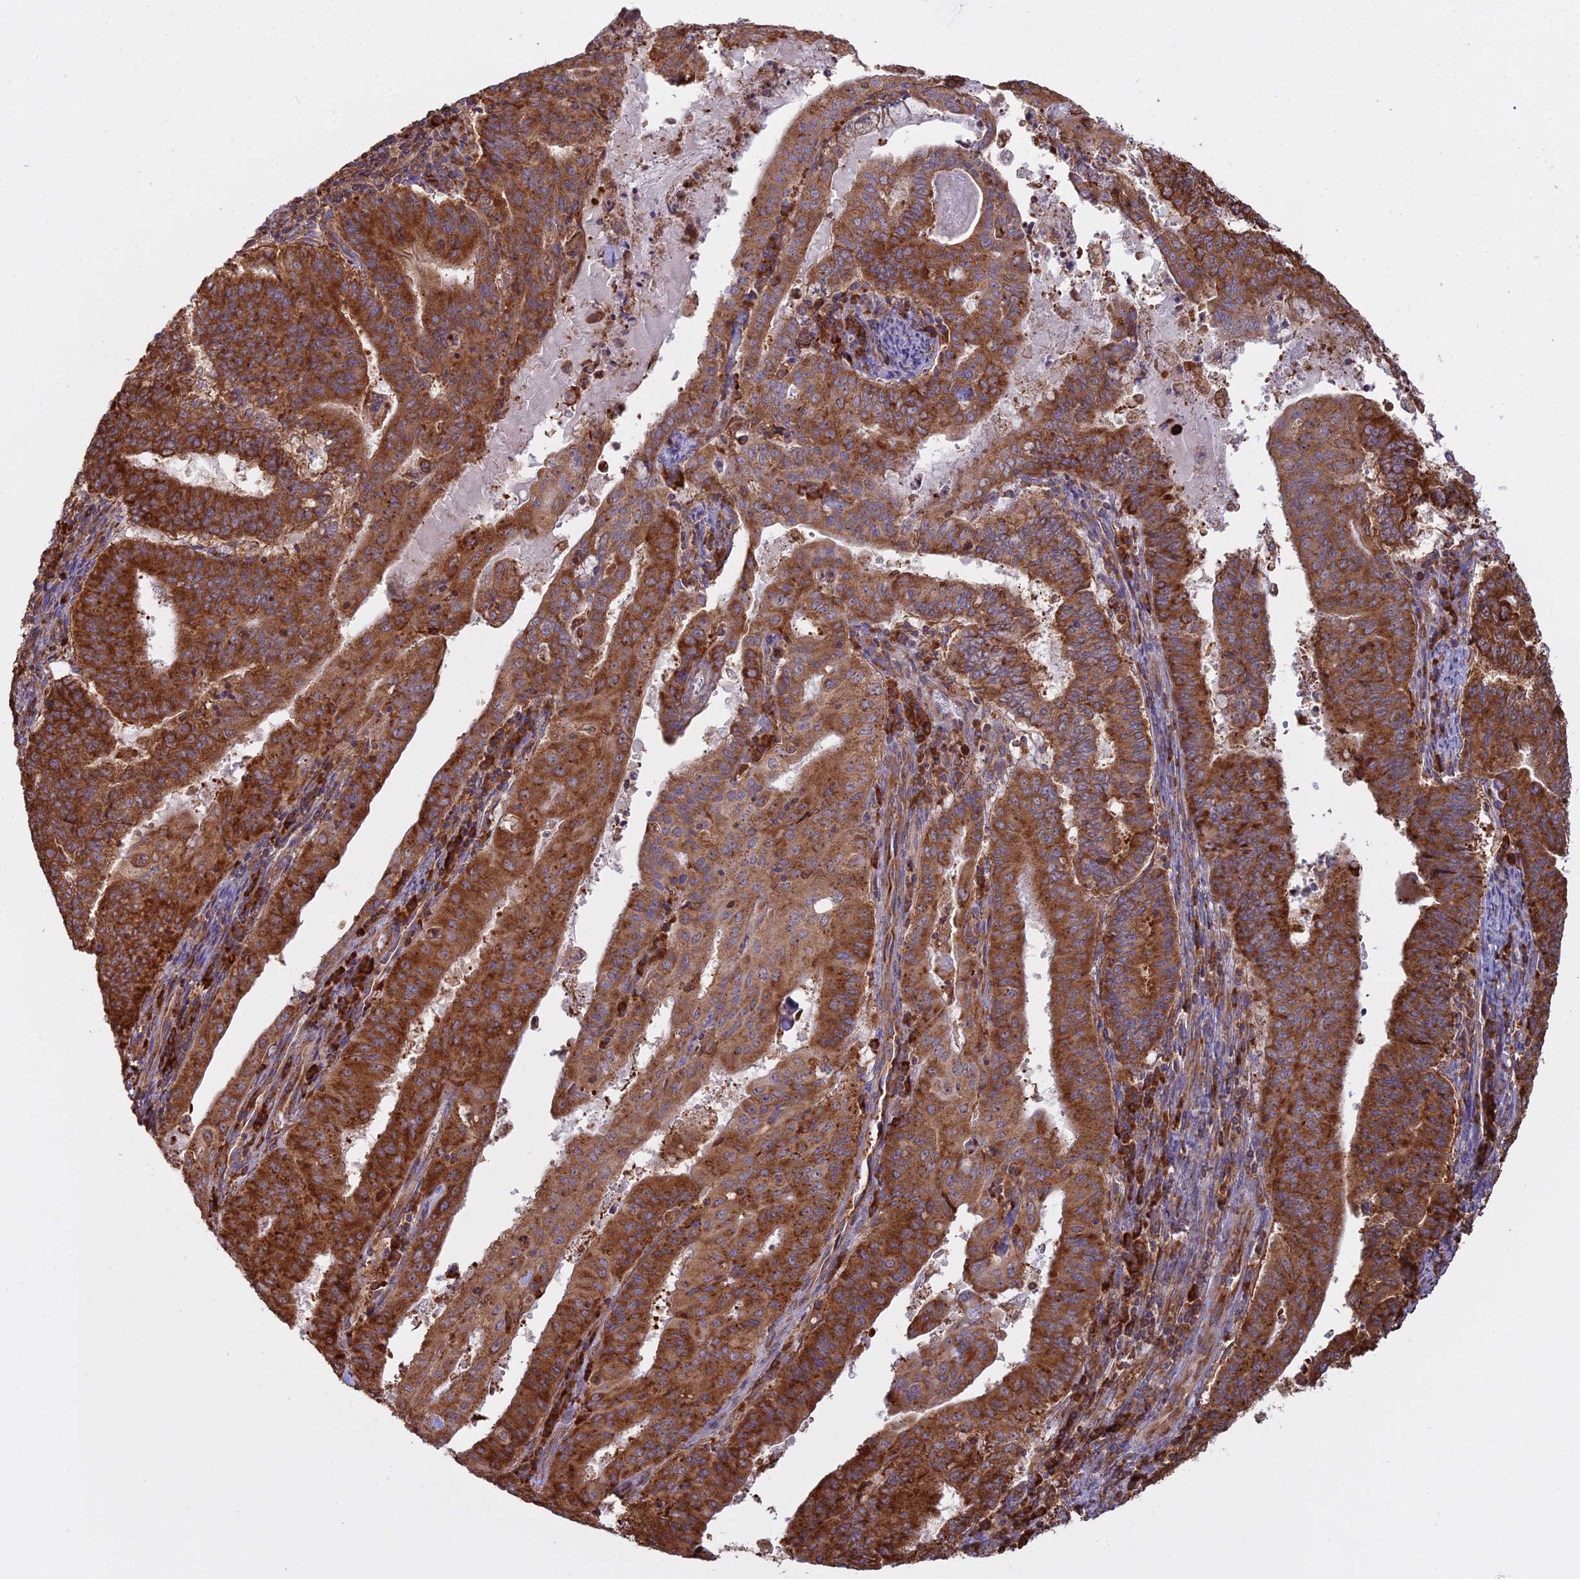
{"staining": {"intensity": "strong", "quantity": ">75%", "location": "cytoplasmic/membranous"}, "tissue": "endometrial cancer", "cell_type": "Tumor cells", "image_type": "cancer", "snomed": [{"axis": "morphology", "description": "Adenocarcinoma, NOS"}, {"axis": "topography", "description": "Endometrium"}], "caption": "Human endometrial adenocarcinoma stained with a brown dye shows strong cytoplasmic/membranous positive staining in about >75% of tumor cells.", "gene": "RPL26", "patient": {"sex": "female", "age": 59}}